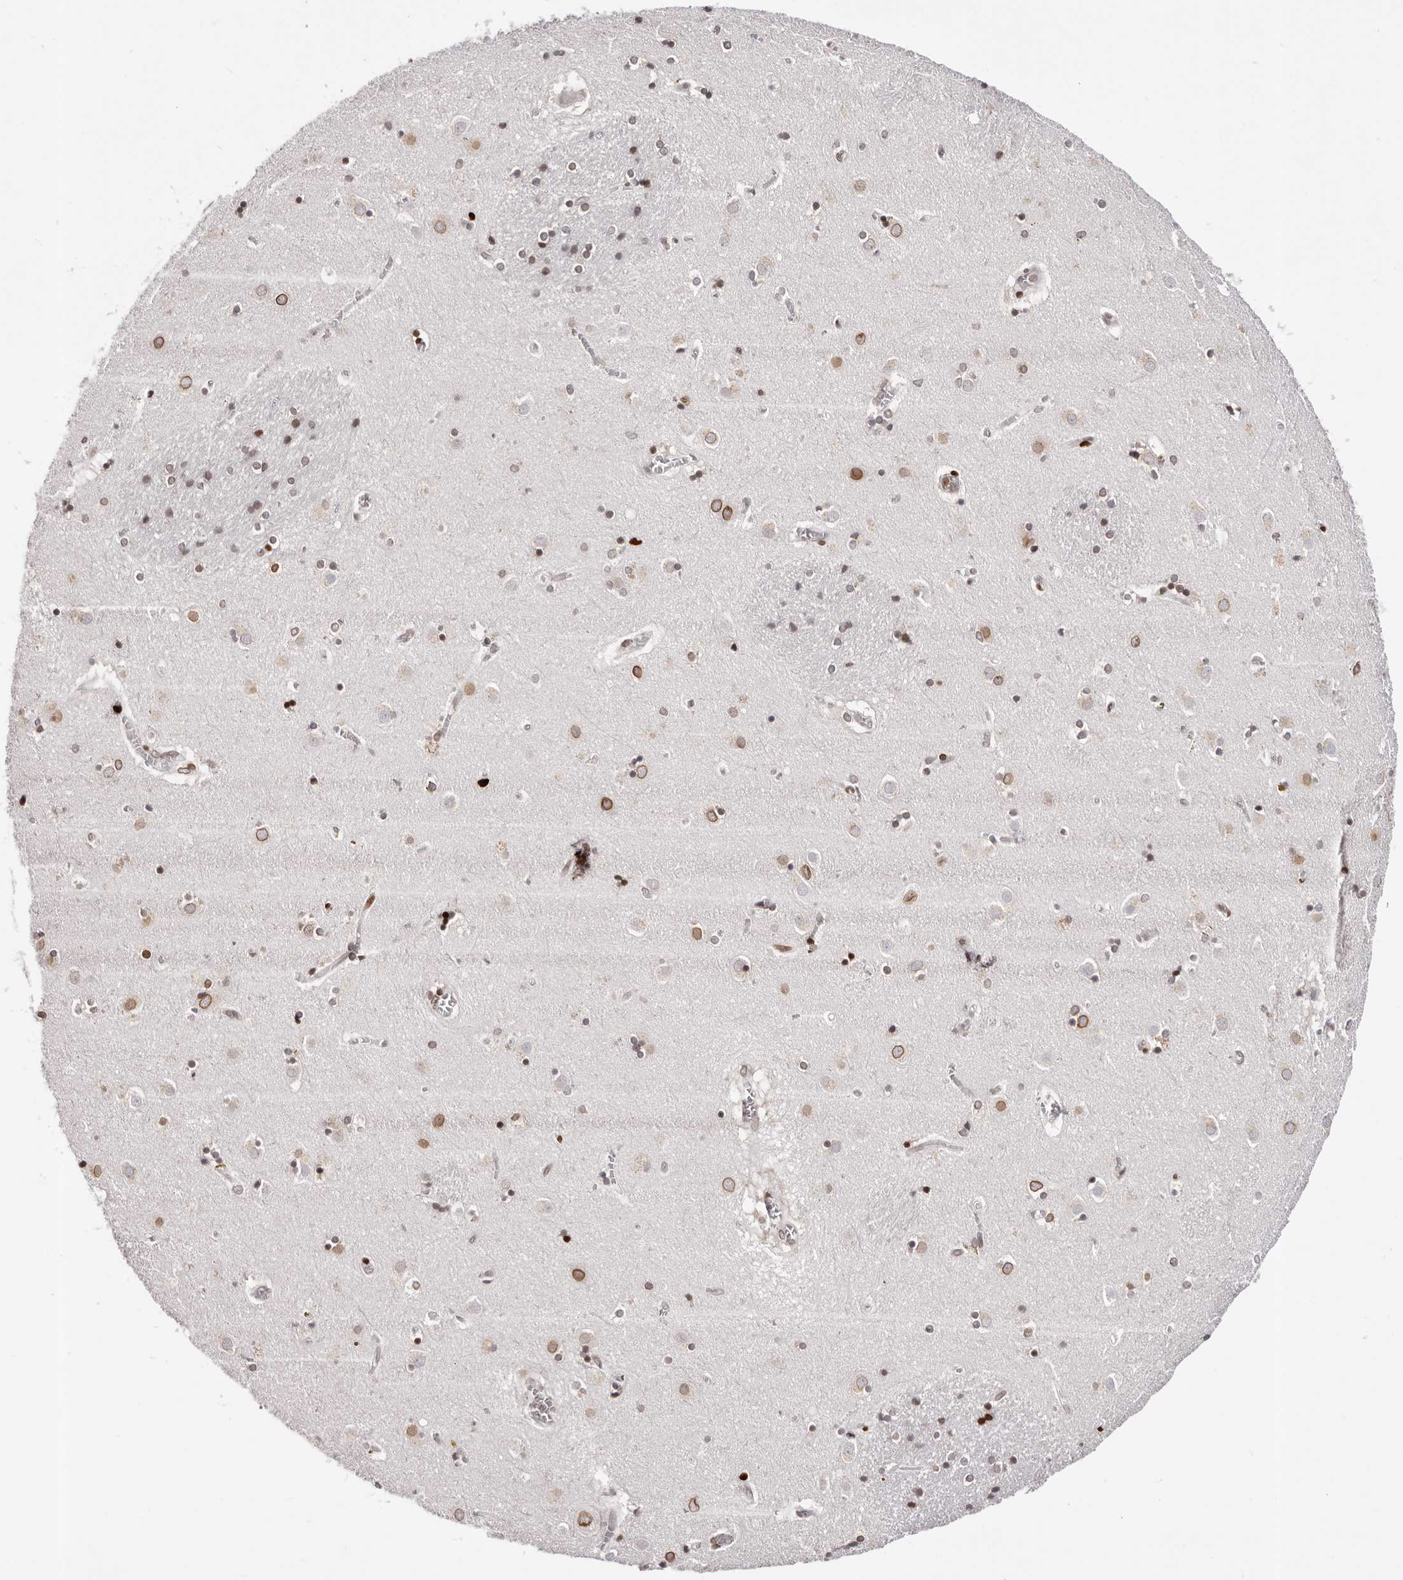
{"staining": {"intensity": "moderate", "quantity": "<25%", "location": "nuclear"}, "tissue": "caudate", "cell_type": "Glial cells", "image_type": "normal", "snomed": [{"axis": "morphology", "description": "Normal tissue, NOS"}, {"axis": "topography", "description": "Lateral ventricle wall"}], "caption": "A histopathology image of human caudate stained for a protein exhibits moderate nuclear brown staining in glial cells. The staining was performed using DAB to visualize the protein expression in brown, while the nuclei were stained in blue with hematoxylin (Magnification: 20x).", "gene": "NUP153", "patient": {"sex": "male", "age": 70}}